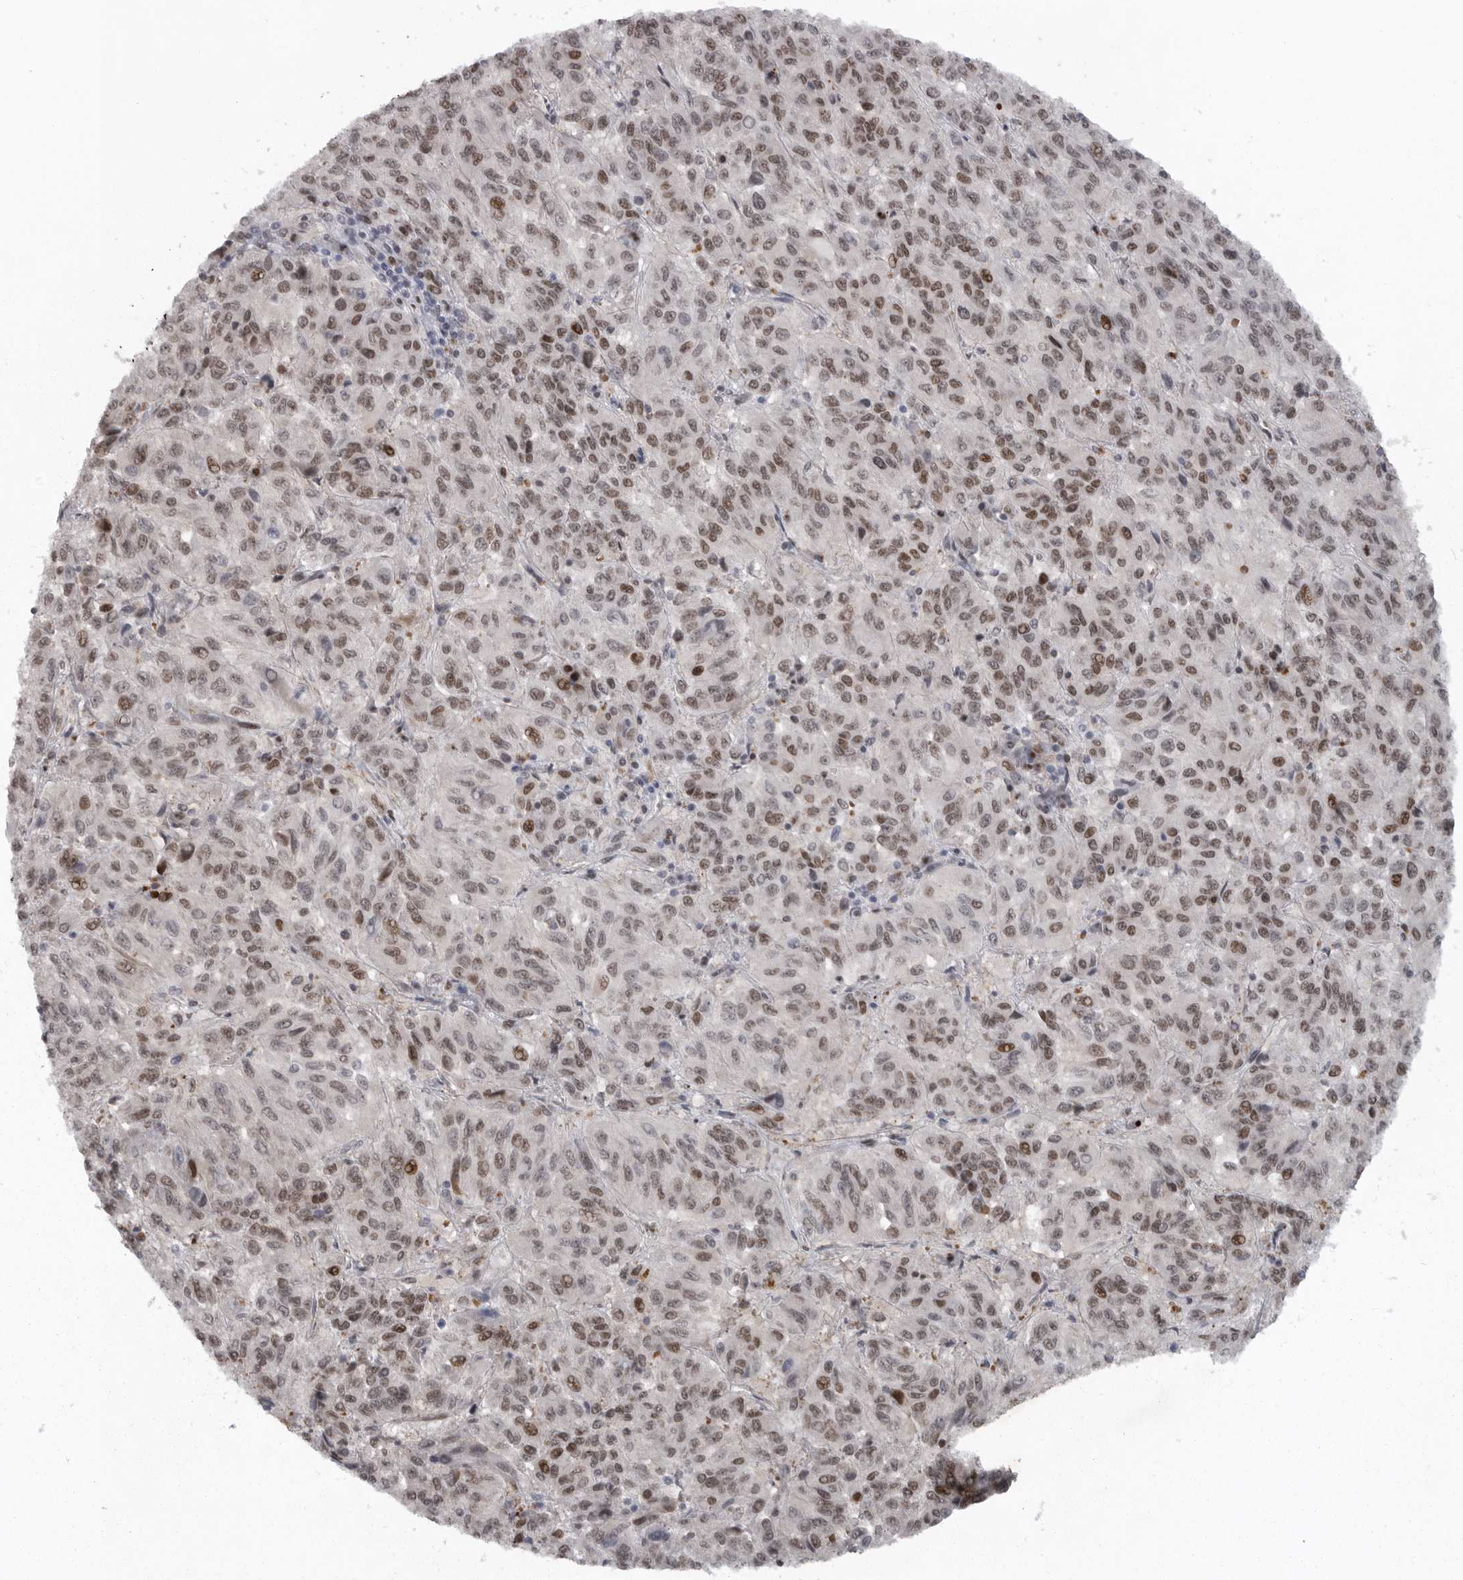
{"staining": {"intensity": "moderate", "quantity": ">75%", "location": "nuclear"}, "tissue": "melanoma", "cell_type": "Tumor cells", "image_type": "cancer", "snomed": [{"axis": "morphology", "description": "Malignant melanoma, Metastatic site"}, {"axis": "topography", "description": "Lung"}], "caption": "Immunohistochemistry of melanoma exhibits medium levels of moderate nuclear positivity in approximately >75% of tumor cells. Nuclei are stained in blue.", "gene": "HMGN3", "patient": {"sex": "male", "age": 64}}